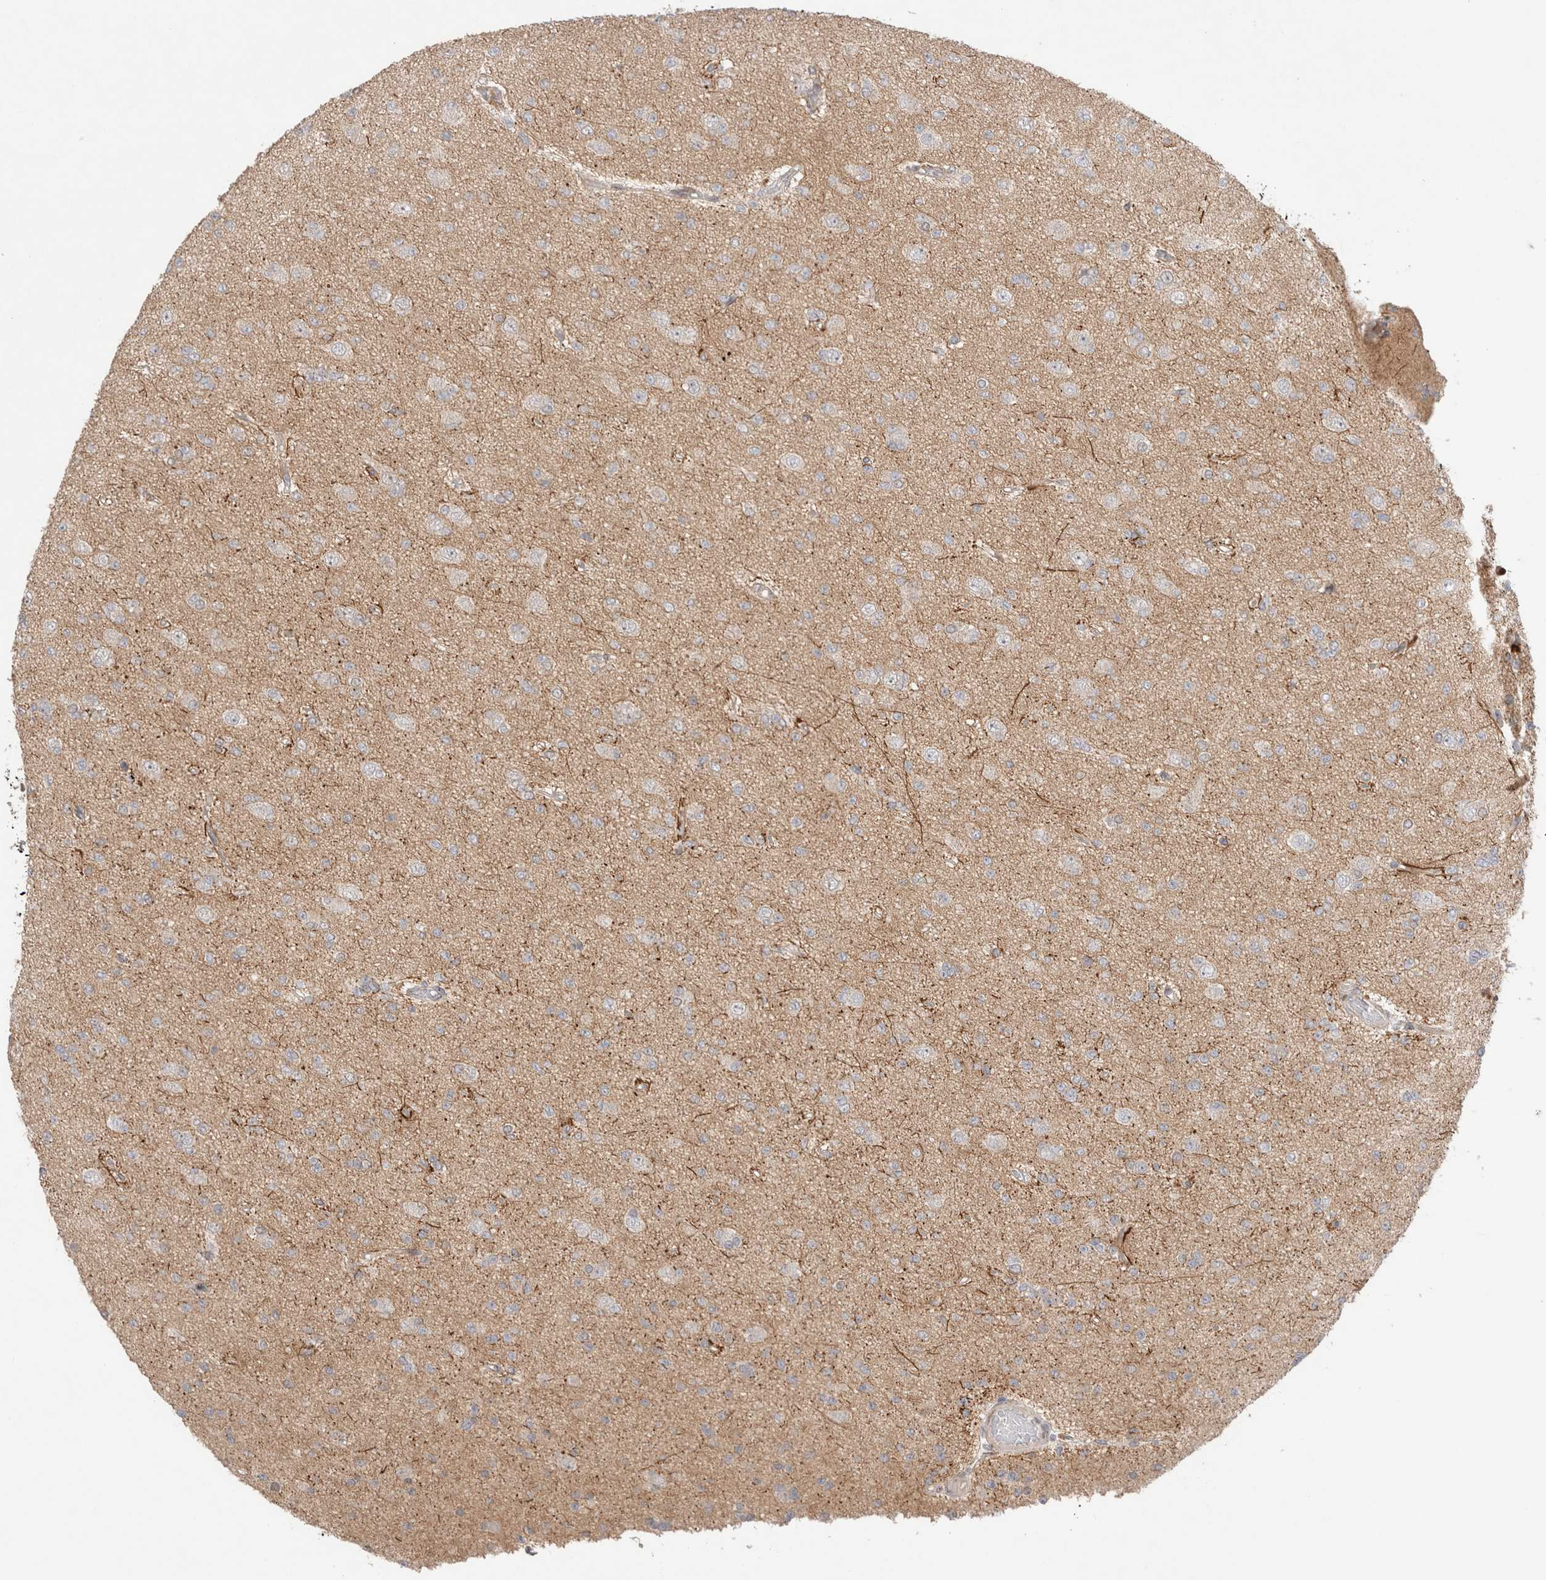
{"staining": {"intensity": "negative", "quantity": "none", "location": "none"}, "tissue": "glioma", "cell_type": "Tumor cells", "image_type": "cancer", "snomed": [{"axis": "morphology", "description": "Glioma, malignant, Low grade"}, {"axis": "topography", "description": "Brain"}], "caption": "Immunohistochemistry (IHC) of human glioma shows no expression in tumor cells. (Stains: DAB (3,3'-diaminobenzidine) IHC with hematoxylin counter stain, Microscopy: brightfield microscopy at high magnification).", "gene": "SLC29A1", "patient": {"sex": "female", "age": 22}}